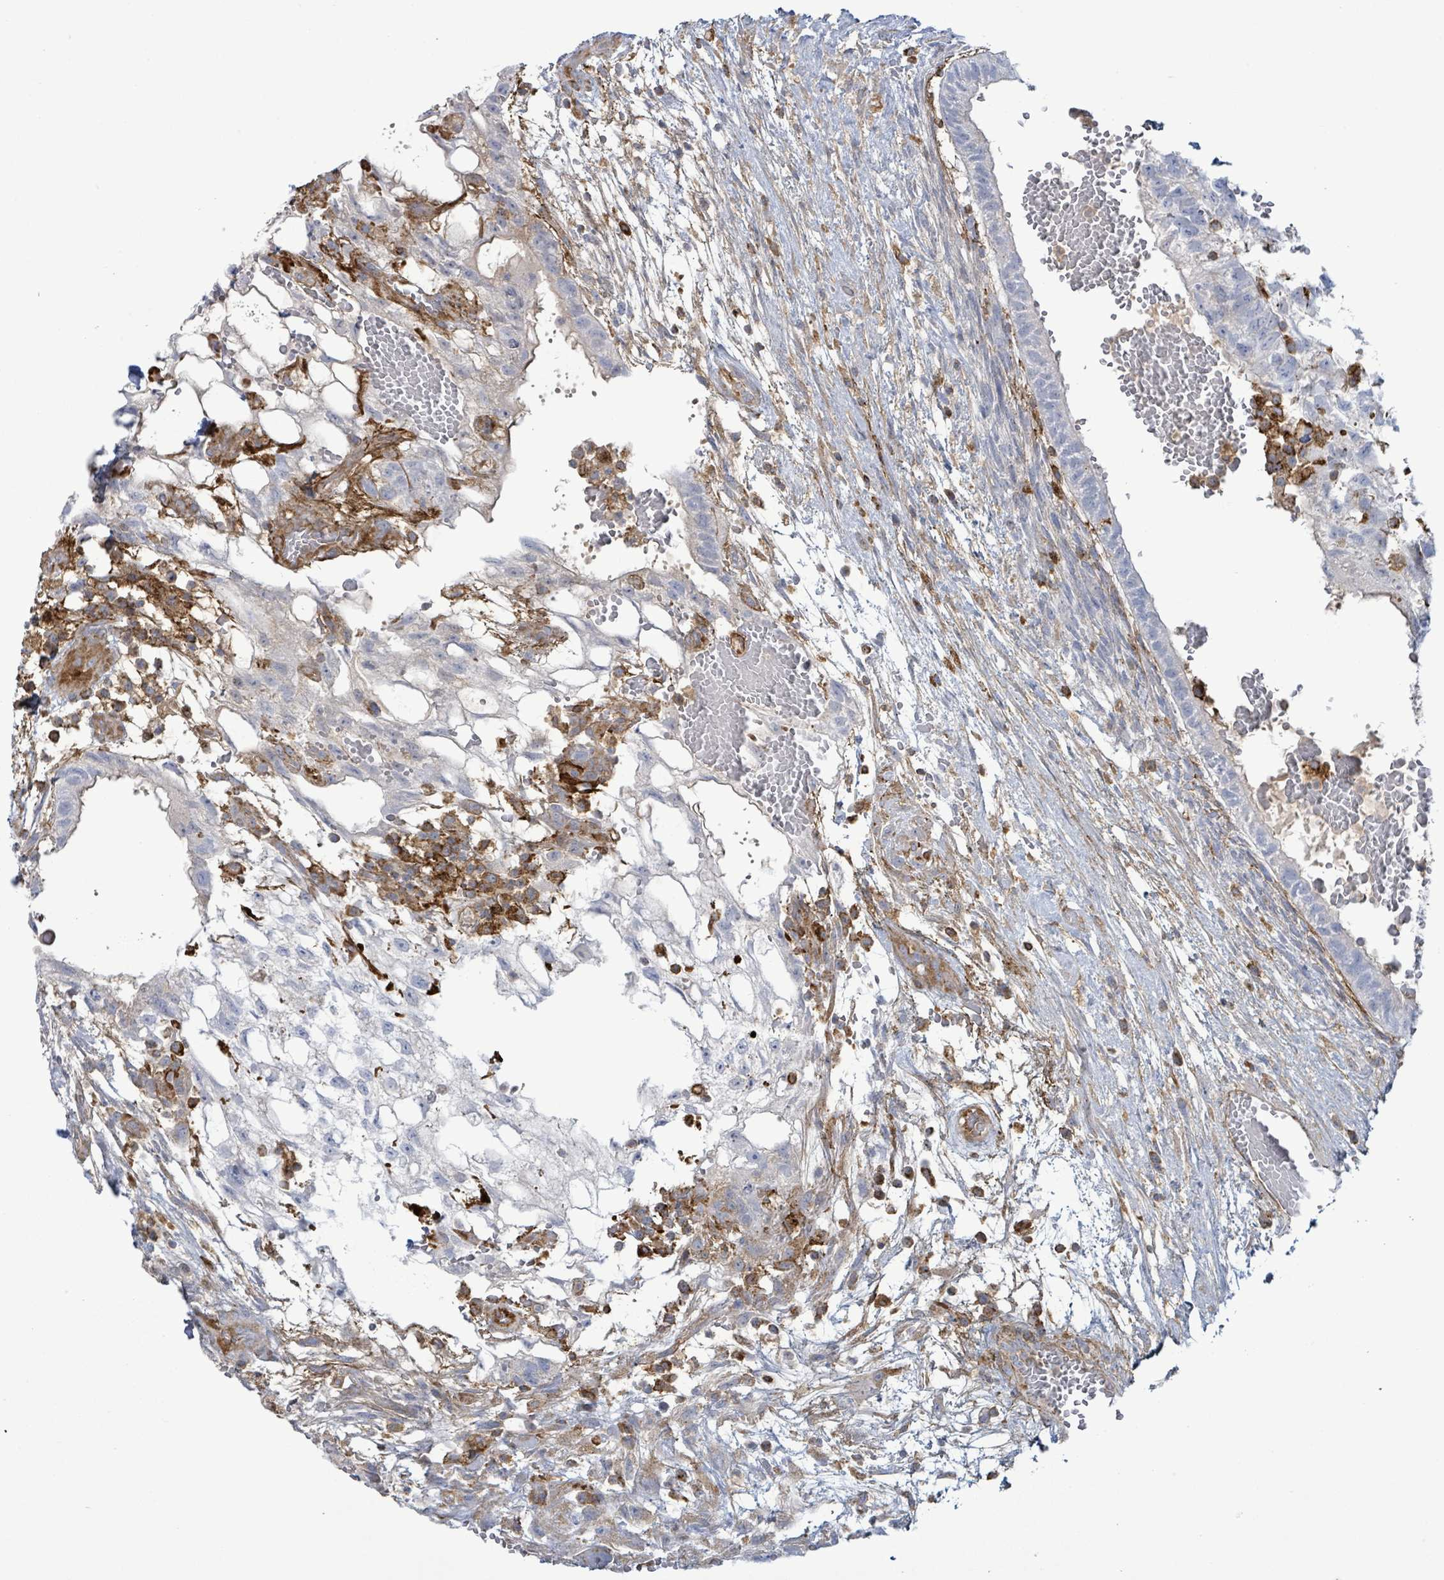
{"staining": {"intensity": "negative", "quantity": "none", "location": "none"}, "tissue": "testis cancer", "cell_type": "Tumor cells", "image_type": "cancer", "snomed": [{"axis": "morphology", "description": "Normal tissue, NOS"}, {"axis": "morphology", "description": "Carcinoma, Embryonal, NOS"}, {"axis": "topography", "description": "Testis"}], "caption": "Immunohistochemistry histopathology image of neoplastic tissue: human testis cancer stained with DAB (3,3'-diaminobenzidine) demonstrates no significant protein positivity in tumor cells.", "gene": "EGFL7", "patient": {"sex": "male", "age": 32}}